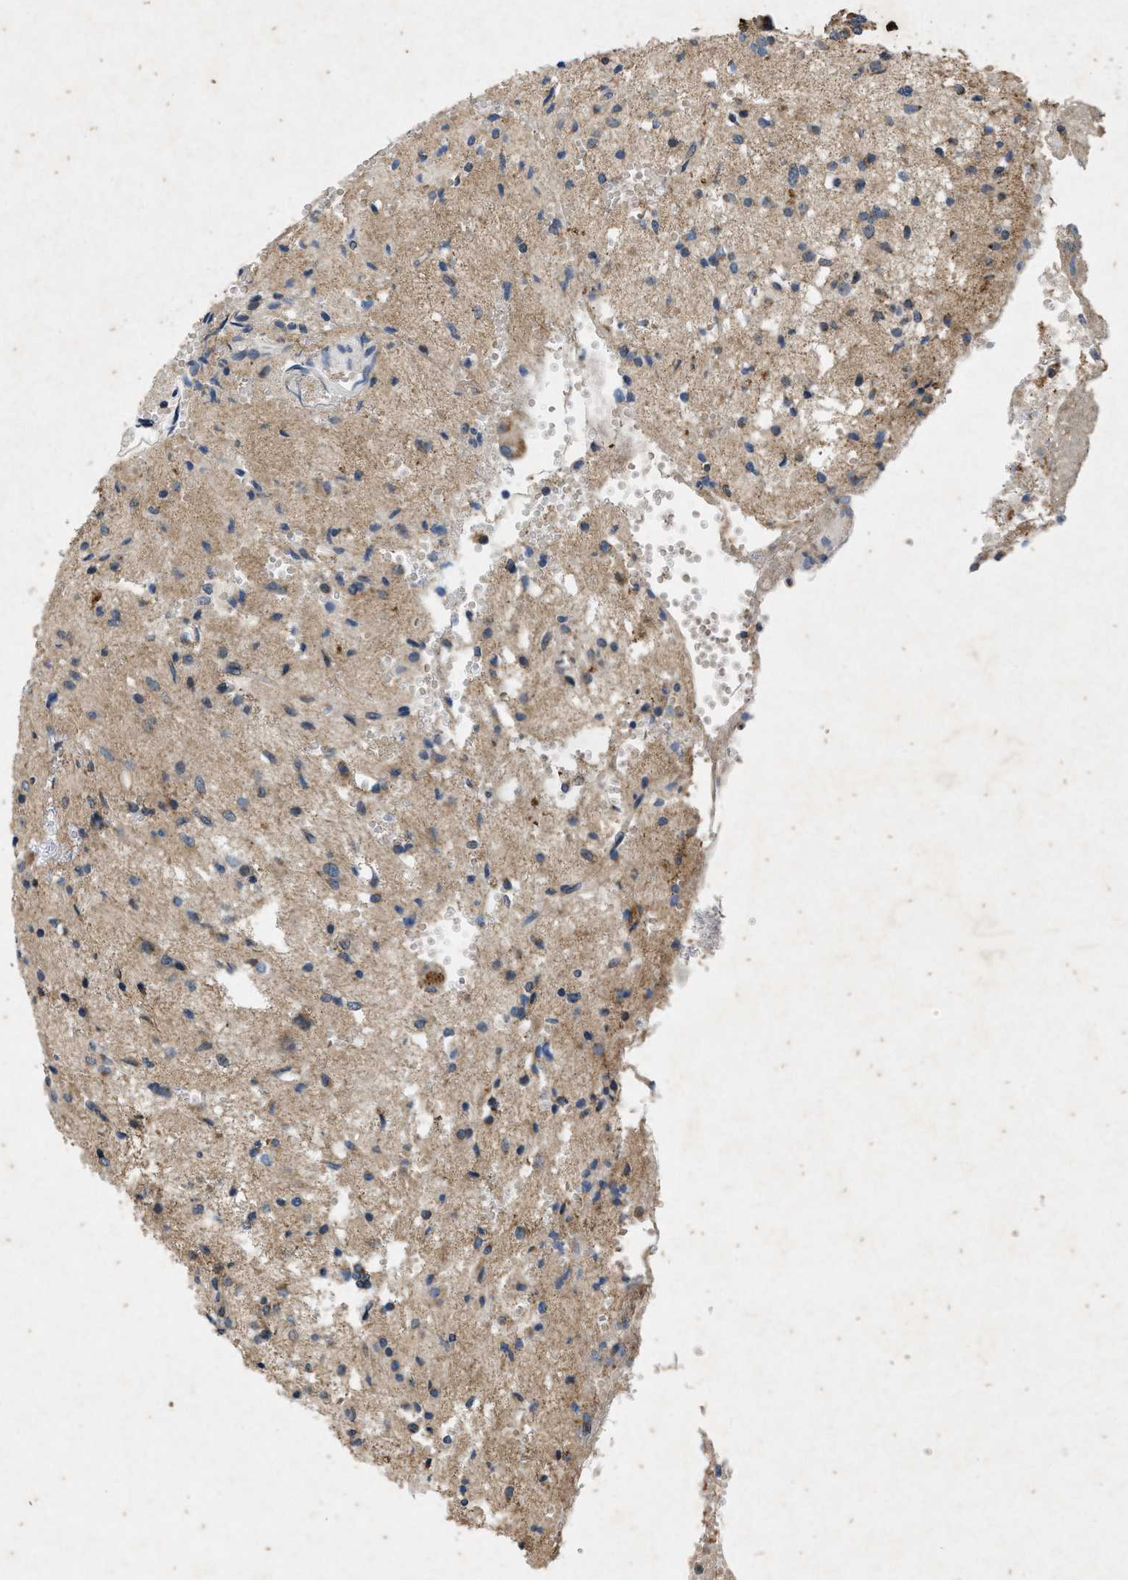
{"staining": {"intensity": "moderate", "quantity": "<25%", "location": "cytoplasmic/membranous"}, "tissue": "glioma", "cell_type": "Tumor cells", "image_type": "cancer", "snomed": [{"axis": "morphology", "description": "Glioma, malignant, High grade"}, {"axis": "topography", "description": "Brain"}], "caption": "Moderate cytoplasmic/membranous expression is appreciated in approximately <25% of tumor cells in malignant glioma (high-grade).", "gene": "PRKG2", "patient": {"sex": "female", "age": 59}}